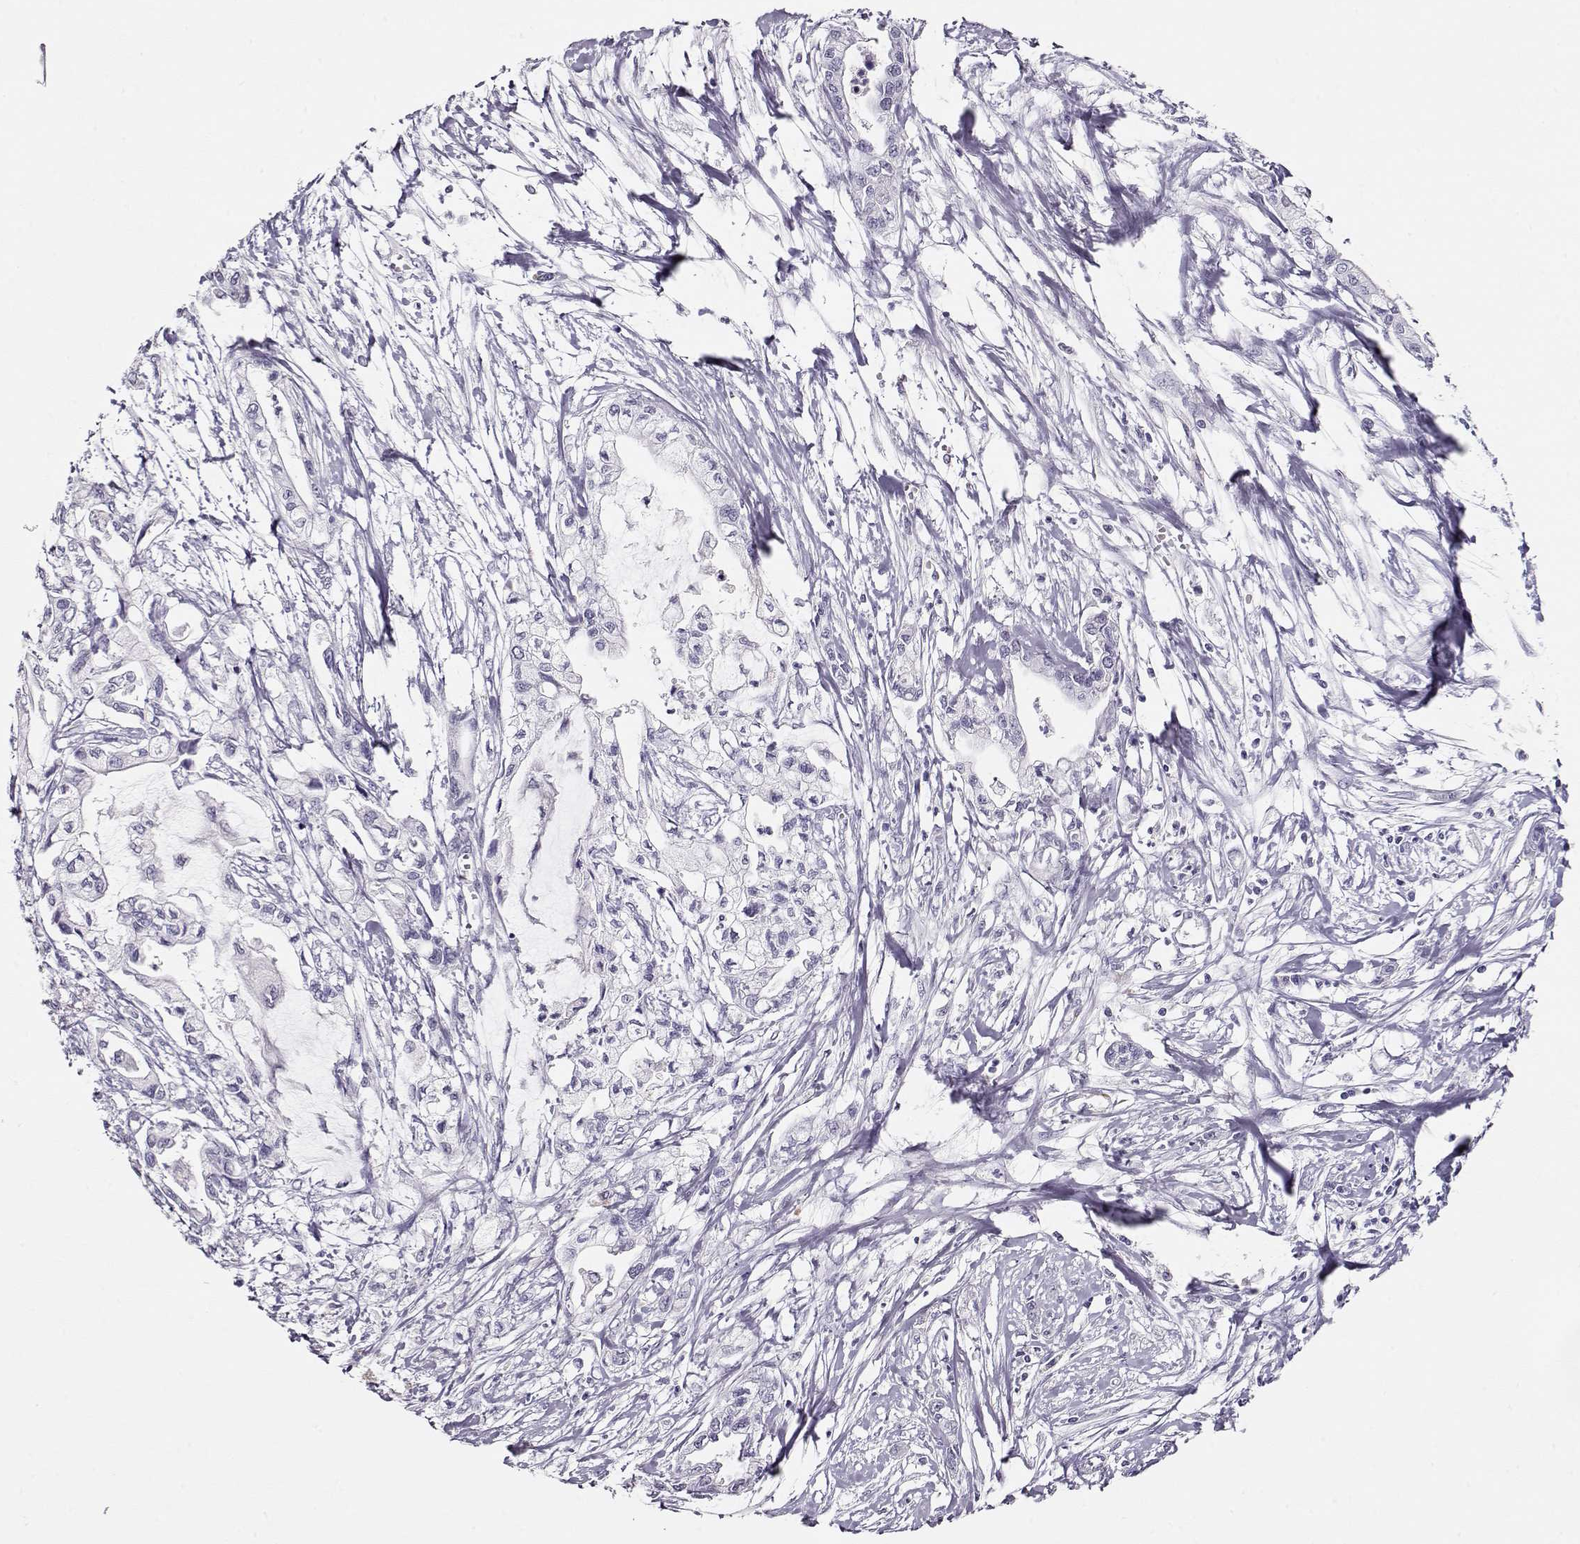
{"staining": {"intensity": "negative", "quantity": "none", "location": "none"}, "tissue": "pancreatic cancer", "cell_type": "Tumor cells", "image_type": "cancer", "snomed": [{"axis": "morphology", "description": "Adenocarcinoma, NOS"}, {"axis": "topography", "description": "Pancreas"}], "caption": "The immunohistochemistry (IHC) micrograph has no significant staining in tumor cells of adenocarcinoma (pancreatic) tissue.", "gene": "RBM44", "patient": {"sex": "male", "age": 54}}